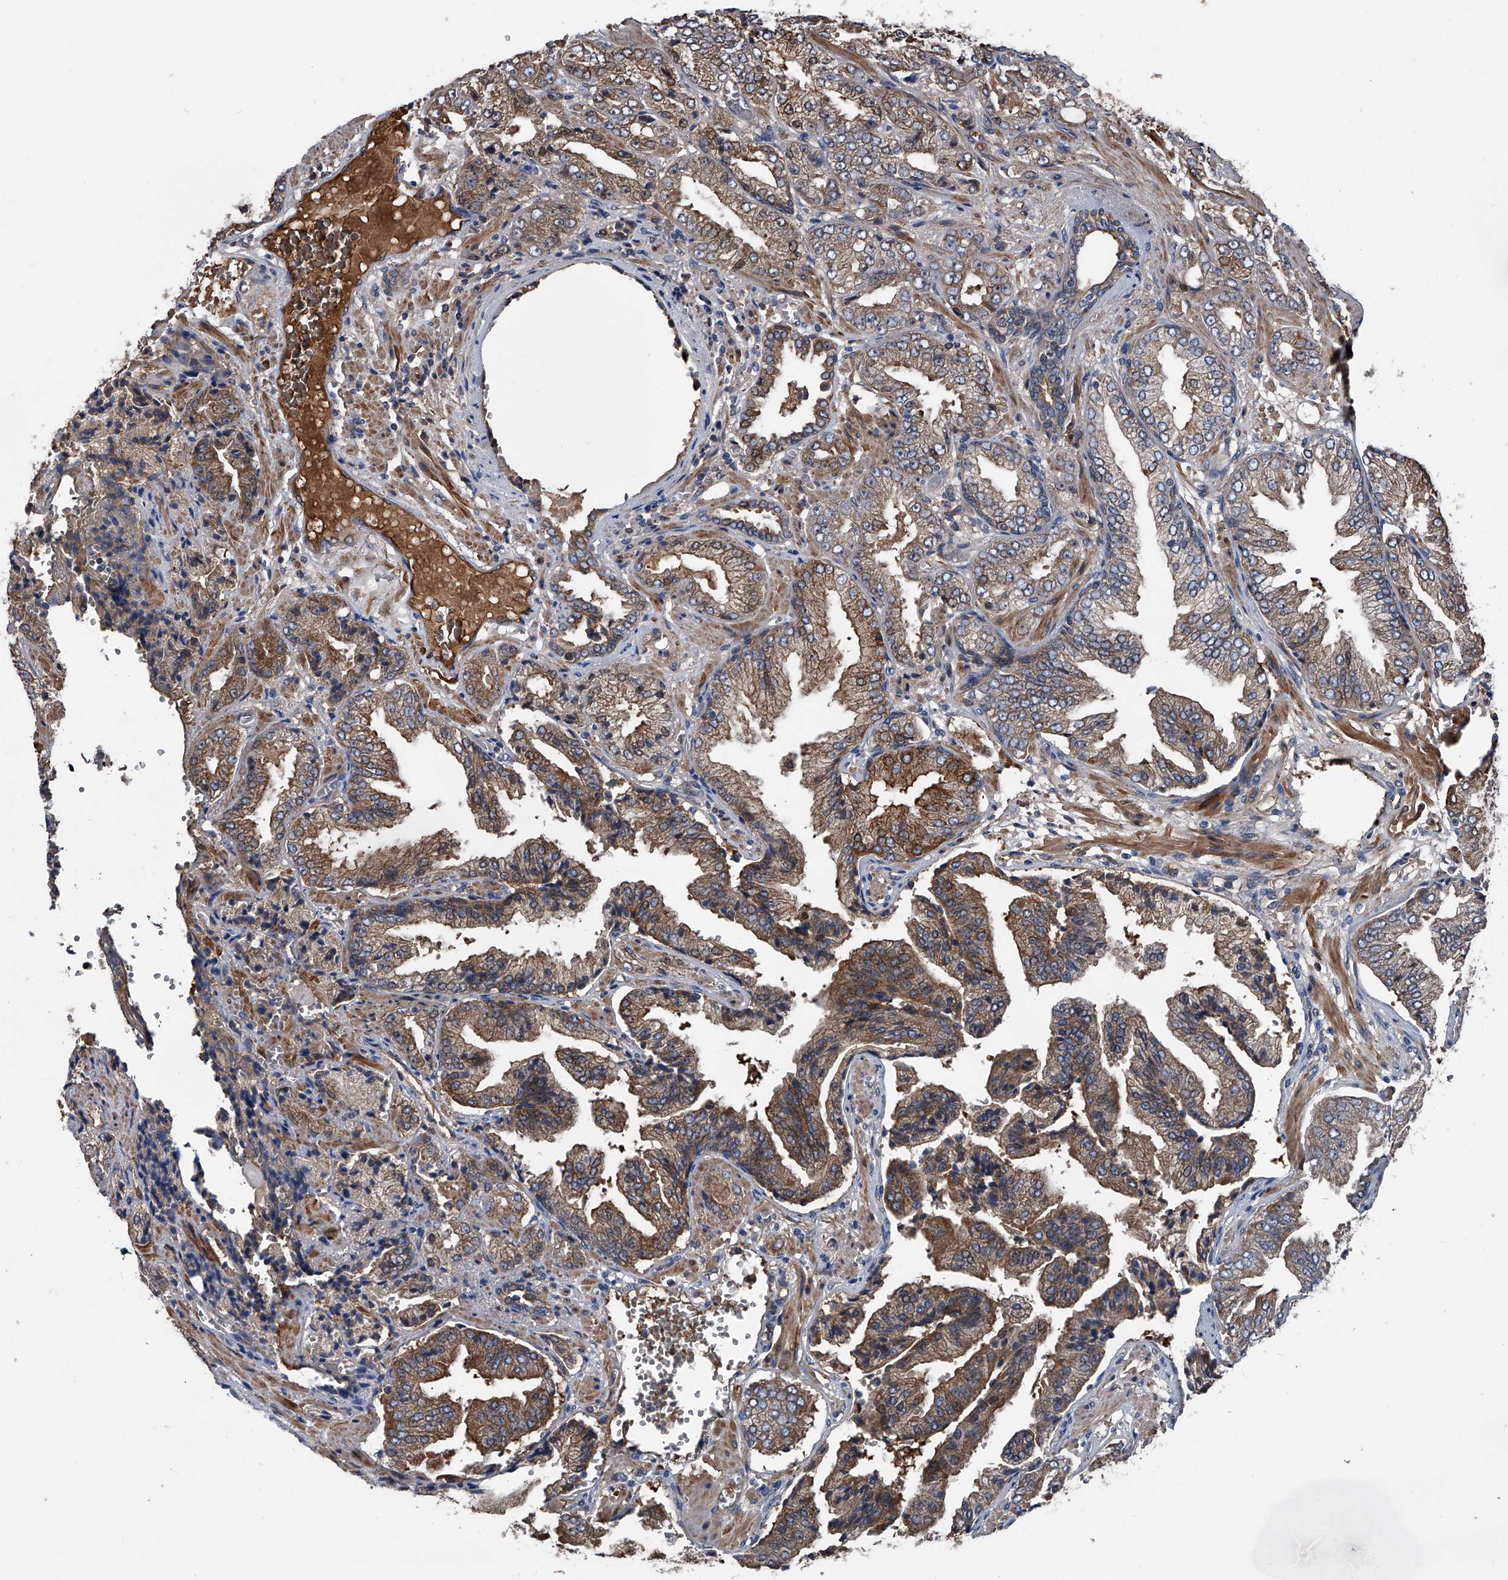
{"staining": {"intensity": "moderate", "quantity": "25%-75%", "location": "cytoplasmic/membranous"}, "tissue": "prostate cancer", "cell_type": "Tumor cells", "image_type": "cancer", "snomed": [{"axis": "morphology", "description": "Adenocarcinoma, High grade"}, {"axis": "topography", "description": "Prostate"}], "caption": "Brown immunohistochemical staining in human high-grade adenocarcinoma (prostate) displays moderate cytoplasmic/membranous staining in about 25%-75% of tumor cells.", "gene": "KIF13A", "patient": {"sex": "male", "age": 71}}